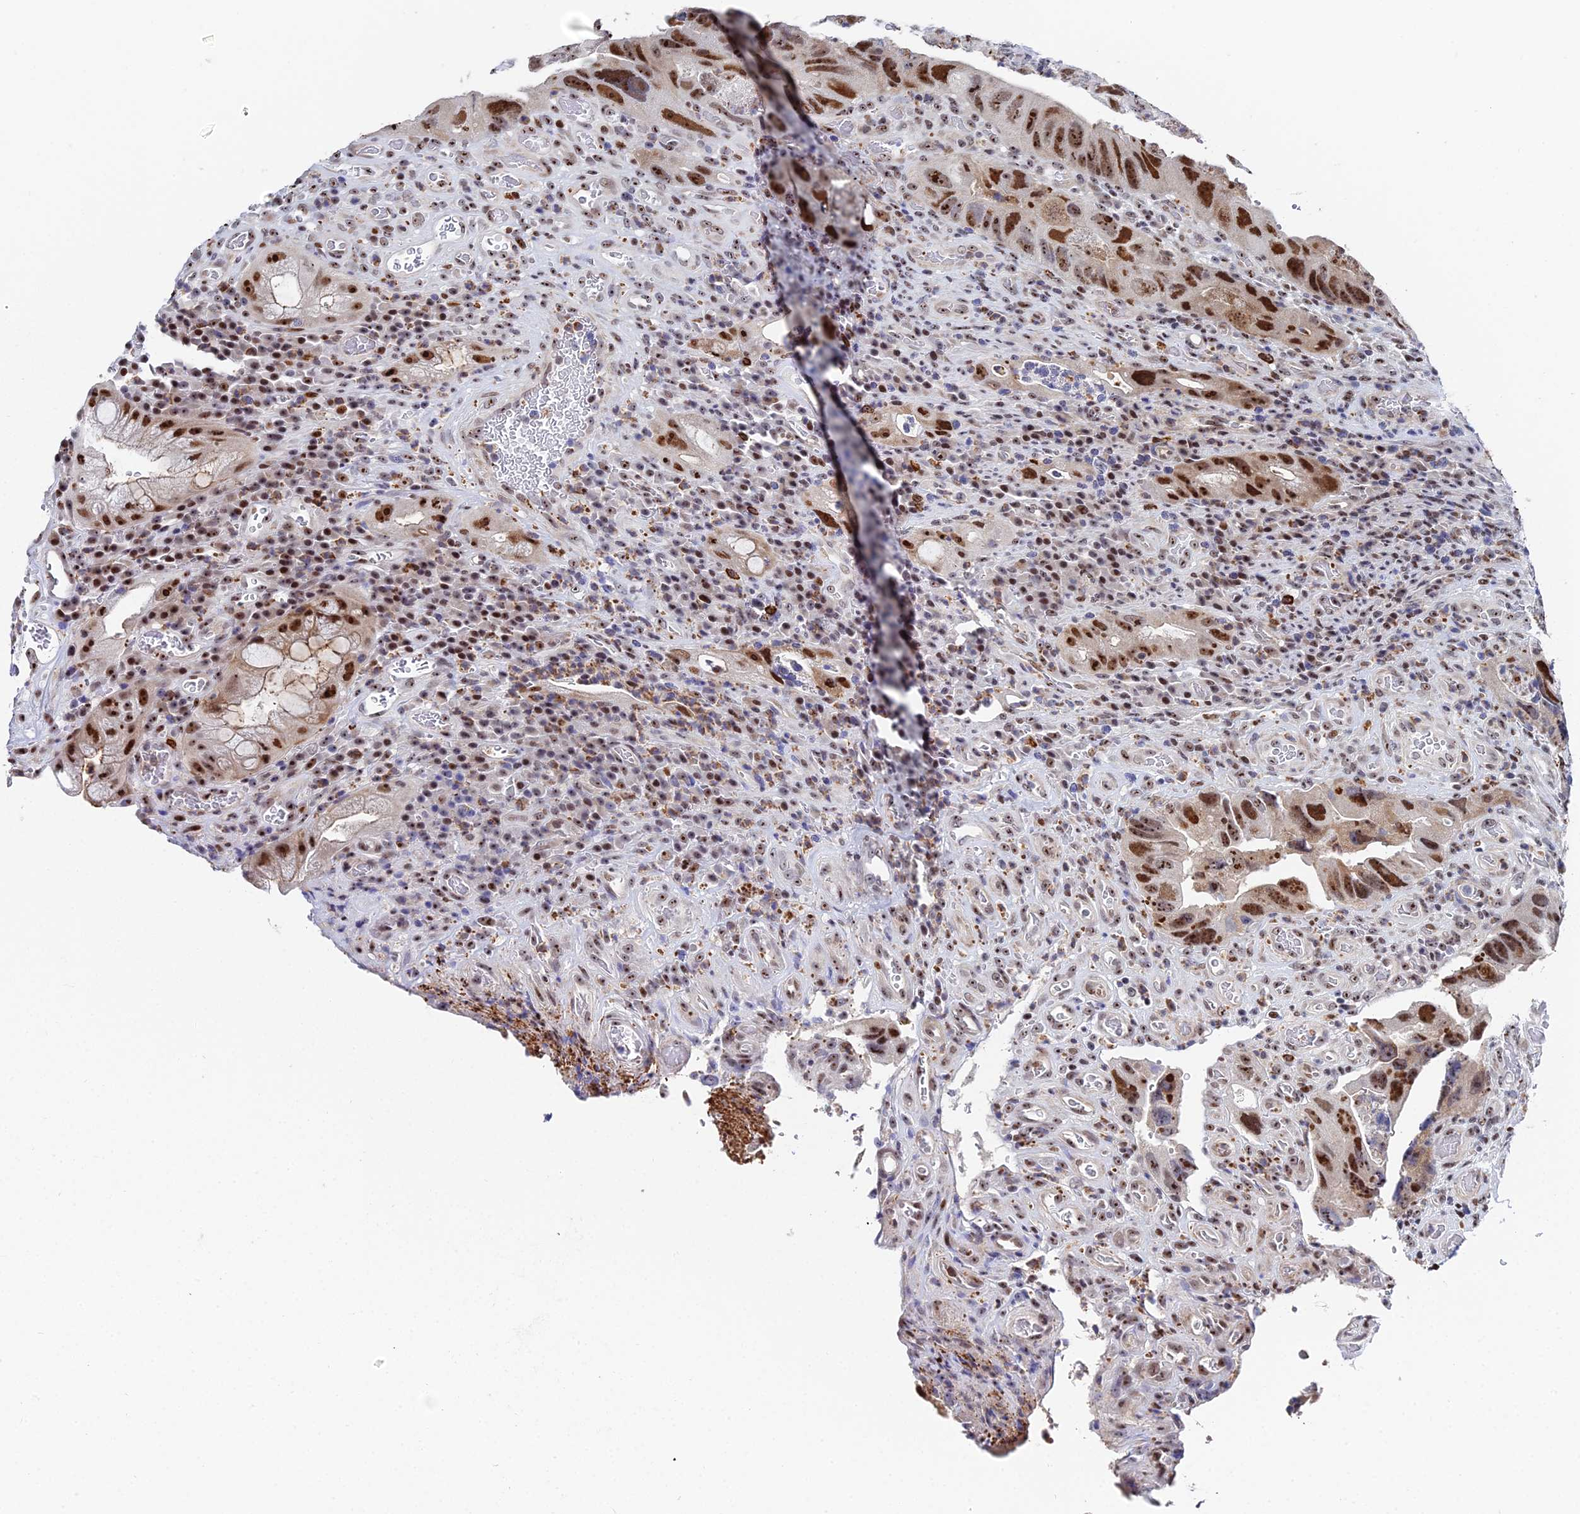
{"staining": {"intensity": "strong", "quantity": ">75%", "location": "nuclear"}, "tissue": "colorectal cancer", "cell_type": "Tumor cells", "image_type": "cancer", "snomed": [{"axis": "morphology", "description": "Adenocarcinoma, NOS"}, {"axis": "topography", "description": "Rectum"}], "caption": "Protein staining of colorectal cancer tissue exhibits strong nuclear expression in about >75% of tumor cells.", "gene": "TIFA", "patient": {"sex": "male", "age": 63}}